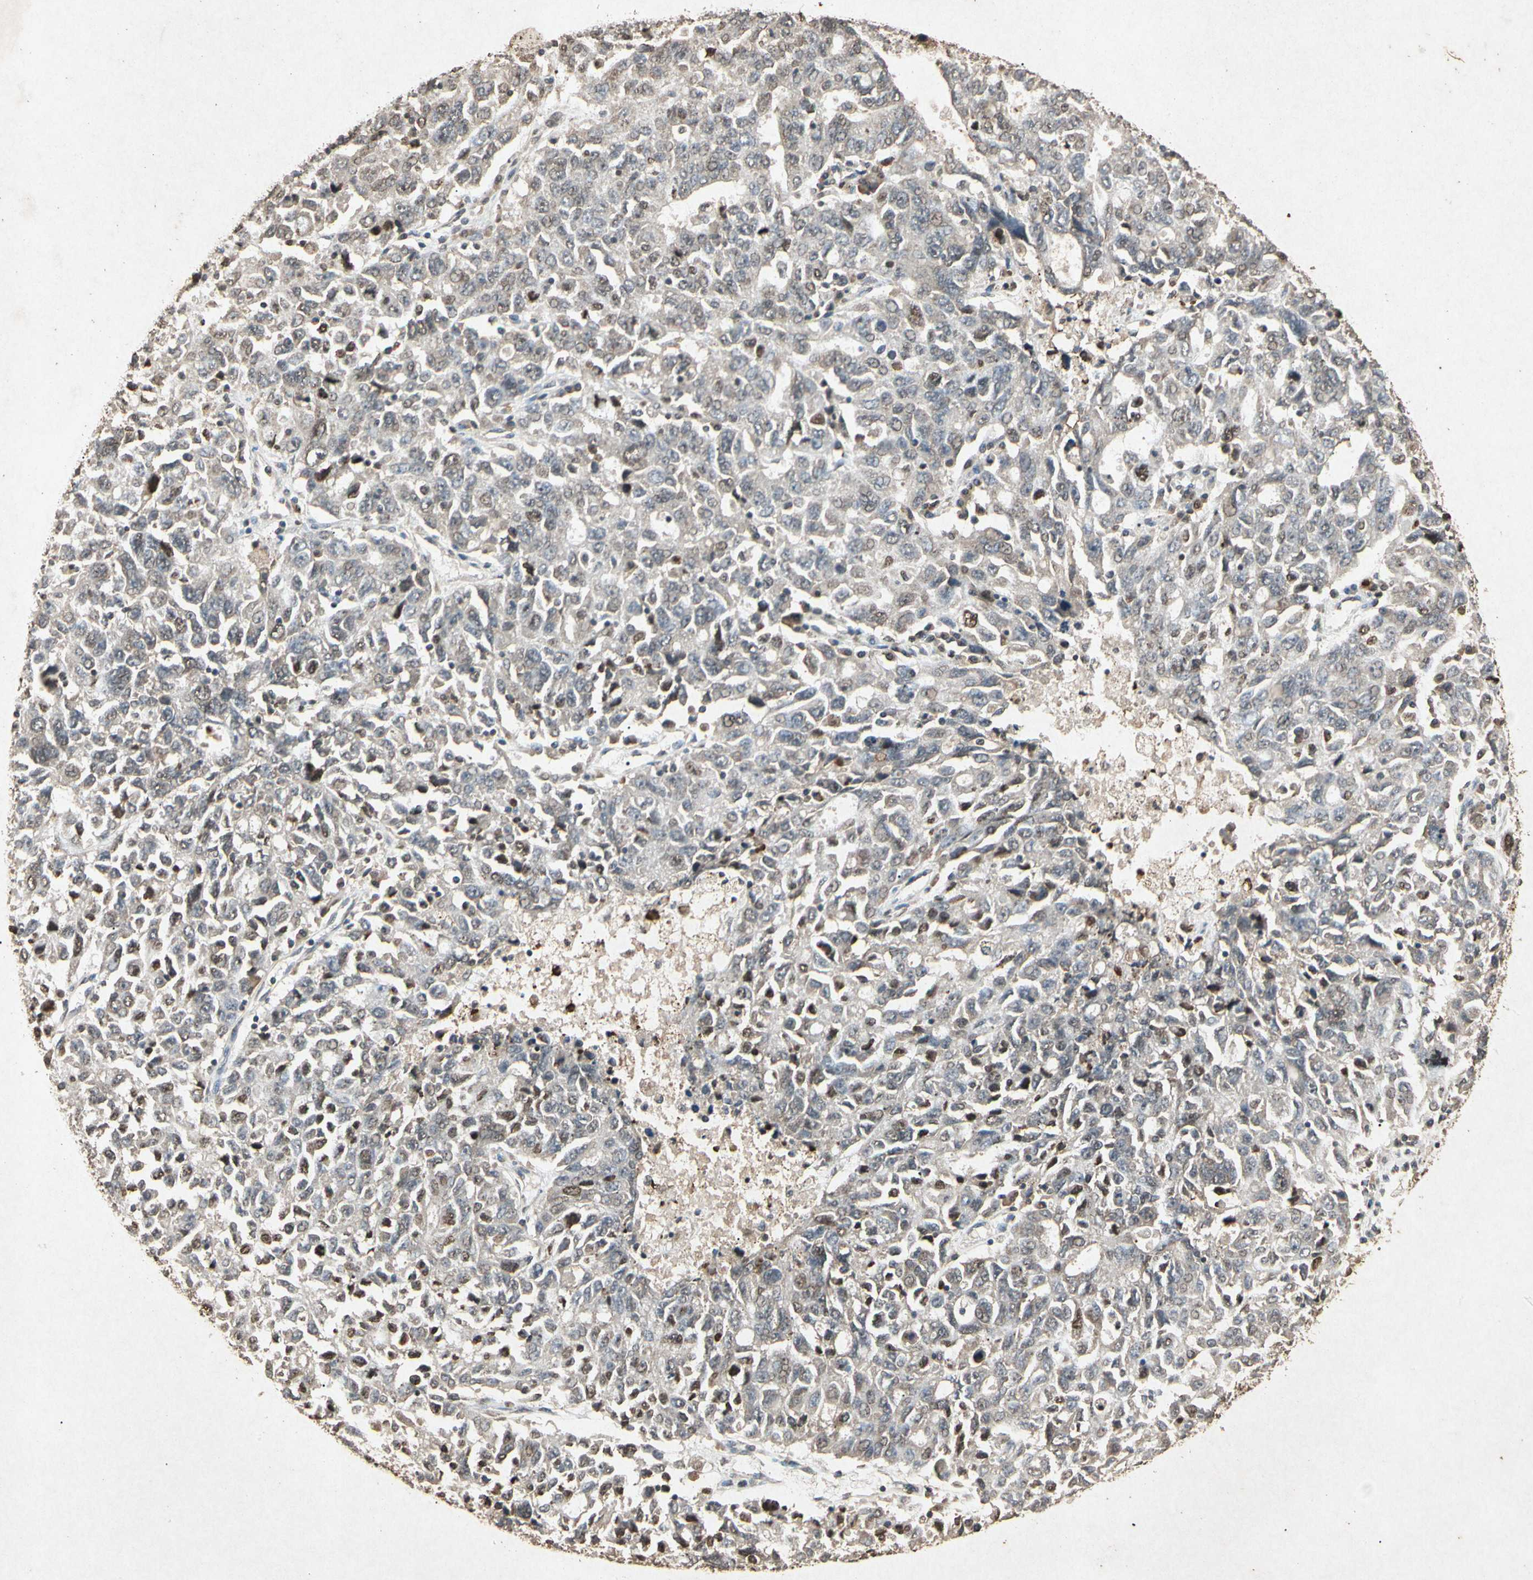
{"staining": {"intensity": "weak", "quantity": ">75%", "location": "cytoplasmic/membranous"}, "tissue": "ovarian cancer", "cell_type": "Tumor cells", "image_type": "cancer", "snomed": [{"axis": "morphology", "description": "Carcinoma, endometroid"}, {"axis": "topography", "description": "Ovary"}], "caption": "A photomicrograph showing weak cytoplasmic/membranous positivity in approximately >75% of tumor cells in ovarian endometroid carcinoma, as visualized by brown immunohistochemical staining.", "gene": "MSRB1", "patient": {"sex": "female", "age": 62}}